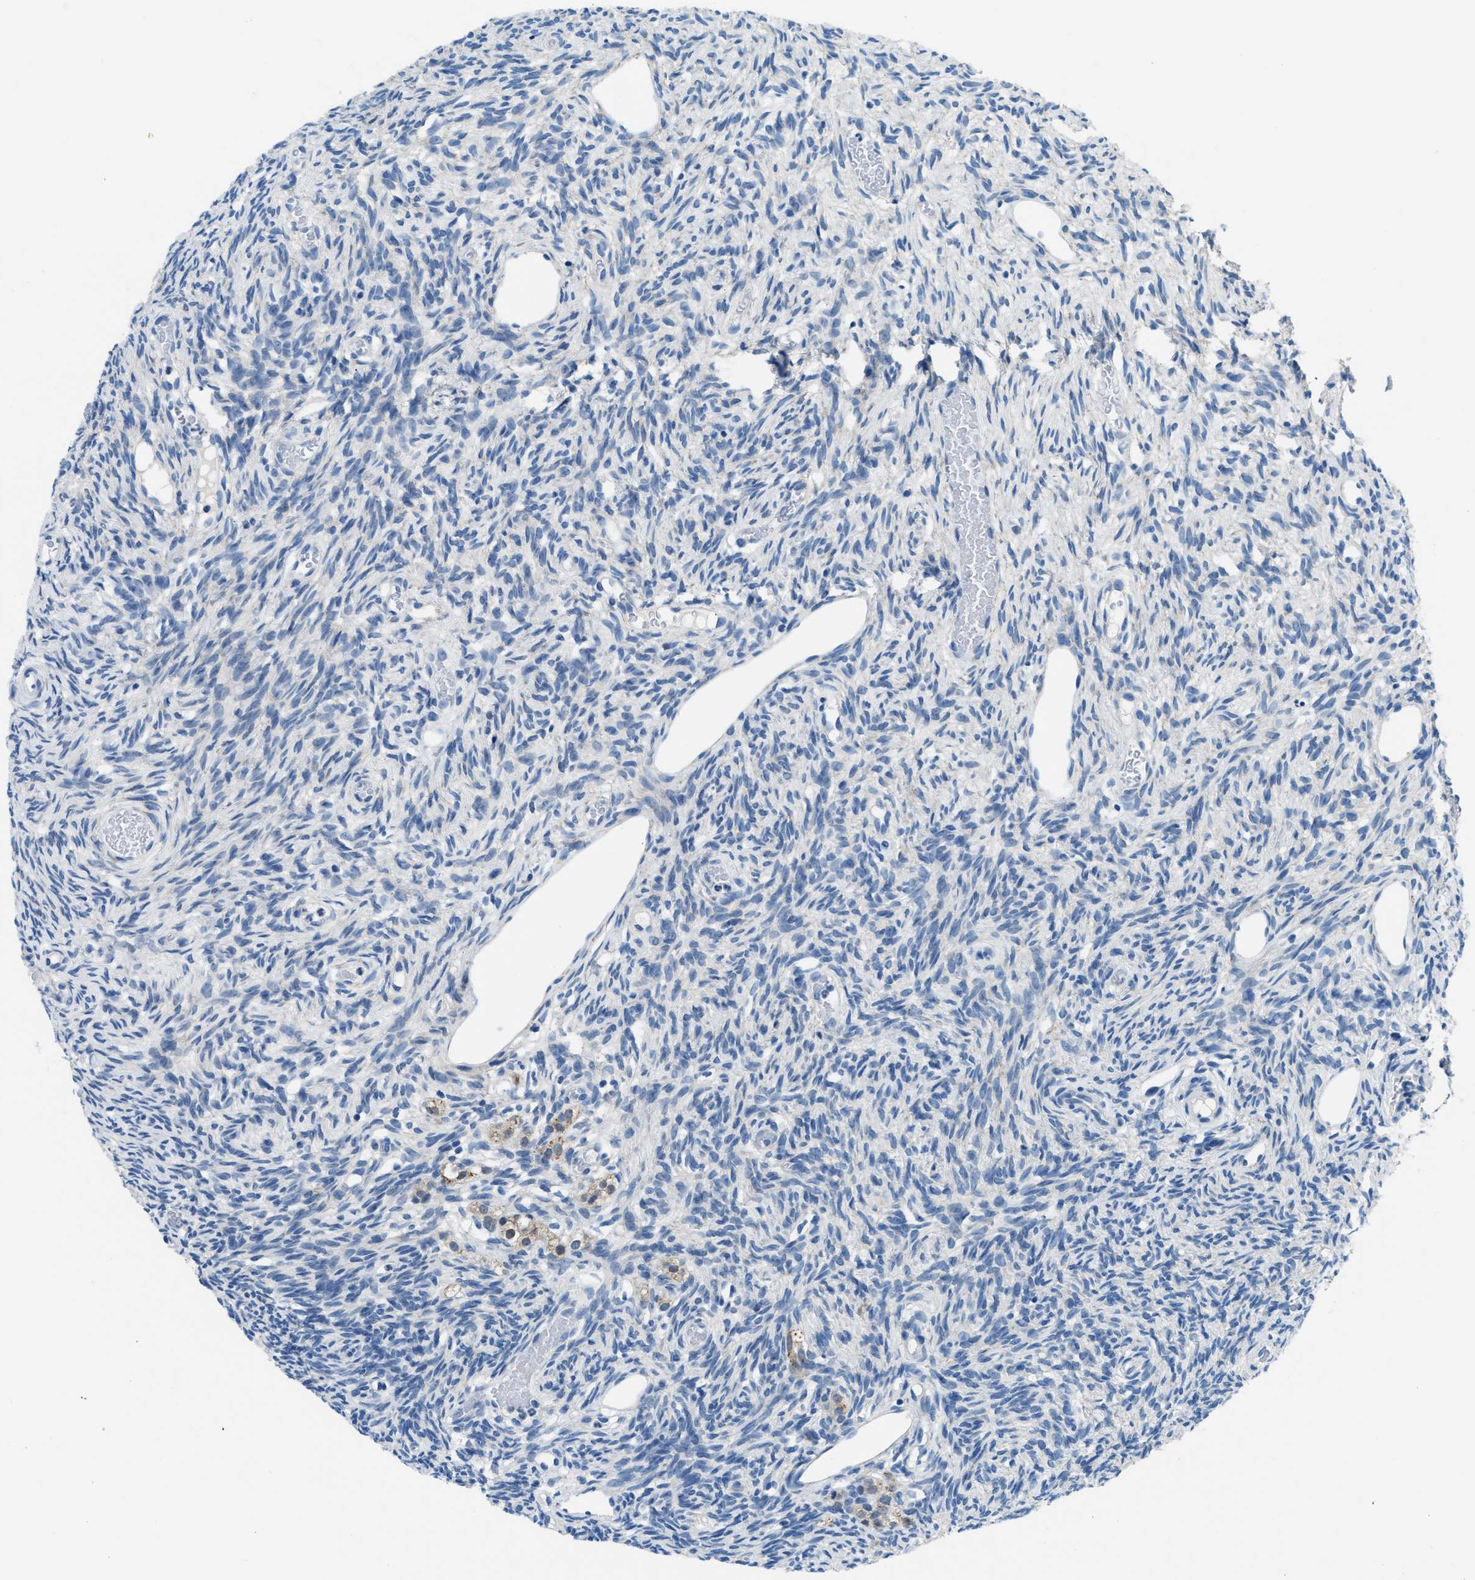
{"staining": {"intensity": "negative", "quantity": "none", "location": "none"}, "tissue": "ovary", "cell_type": "Follicle cells", "image_type": "normal", "snomed": [{"axis": "morphology", "description": "Normal tissue, NOS"}, {"axis": "topography", "description": "Ovary"}], "caption": "Histopathology image shows no protein expression in follicle cells of unremarkable ovary. (DAB (3,3'-diaminobenzidine) immunohistochemistry visualized using brightfield microscopy, high magnification).", "gene": "CLDN18", "patient": {"sex": "female", "age": 33}}